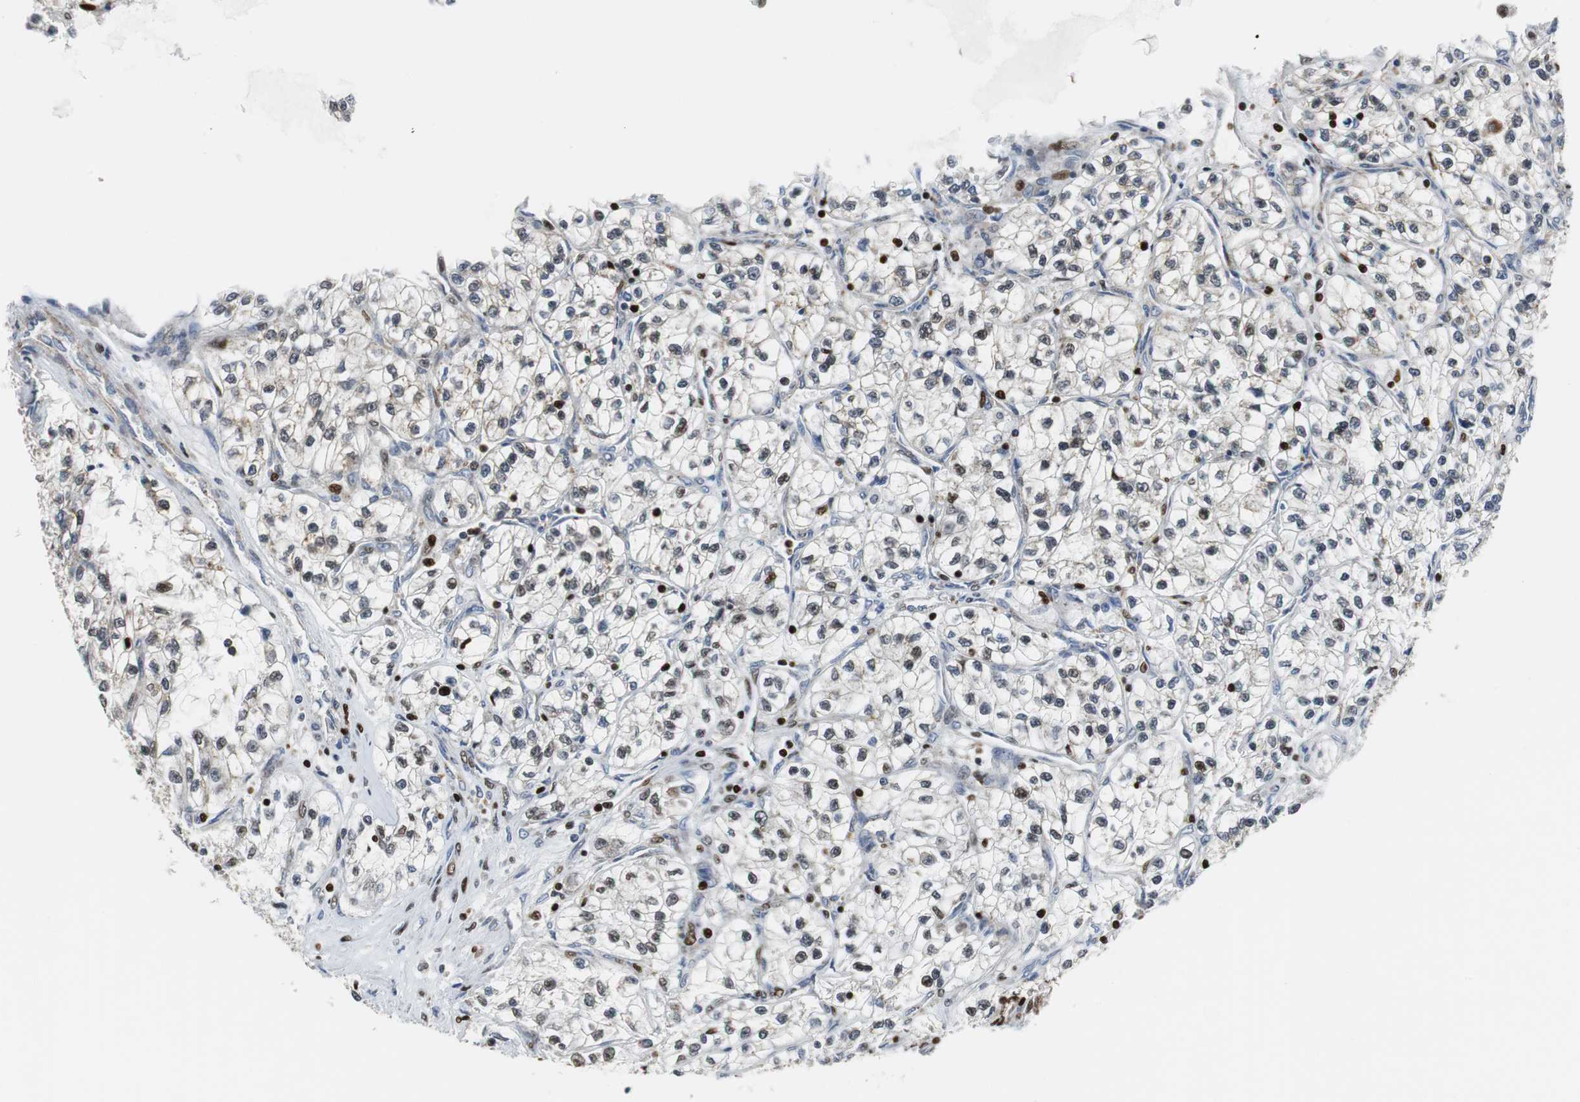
{"staining": {"intensity": "weak", "quantity": "<25%", "location": "nuclear"}, "tissue": "renal cancer", "cell_type": "Tumor cells", "image_type": "cancer", "snomed": [{"axis": "morphology", "description": "Adenocarcinoma, NOS"}, {"axis": "topography", "description": "Kidney"}], "caption": "IHC photomicrograph of human adenocarcinoma (renal) stained for a protein (brown), which displays no staining in tumor cells. (Brightfield microscopy of DAB immunohistochemistry at high magnification).", "gene": "HDAC1", "patient": {"sex": "female", "age": 57}}